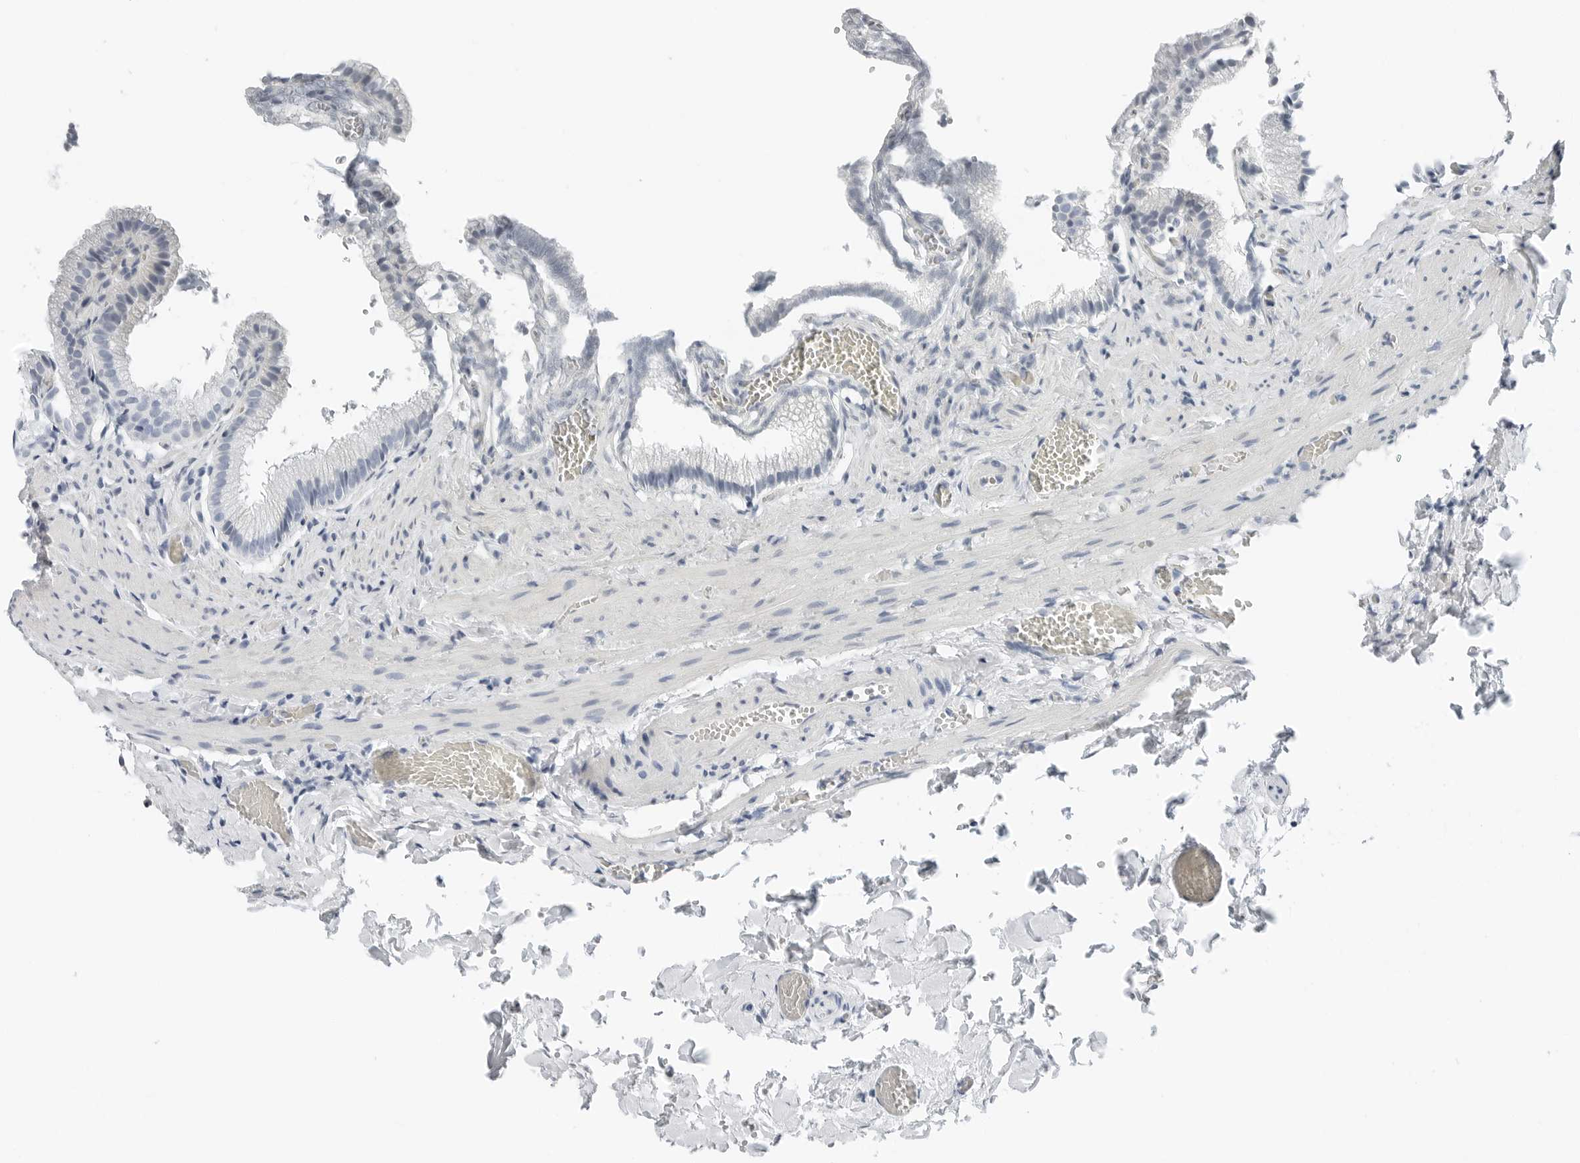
{"staining": {"intensity": "negative", "quantity": "none", "location": "none"}, "tissue": "gallbladder", "cell_type": "Glandular cells", "image_type": "normal", "snomed": [{"axis": "morphology", "description": "Normal tissue, NOS"}, {"axis": "topography", "description": "Gallbladder"}], "caption": "Protein analysis of unremarkable gallbladder reveals no significant positivity in glandular cells. Brightfield microscopy of IHC stained with DAB (3,3'-diaminobenzidine) (brown) and hematoxylin (blue), captured at high magnification.", "gene": "SLPI", "patient": {"sex": "male", "age": 38}}